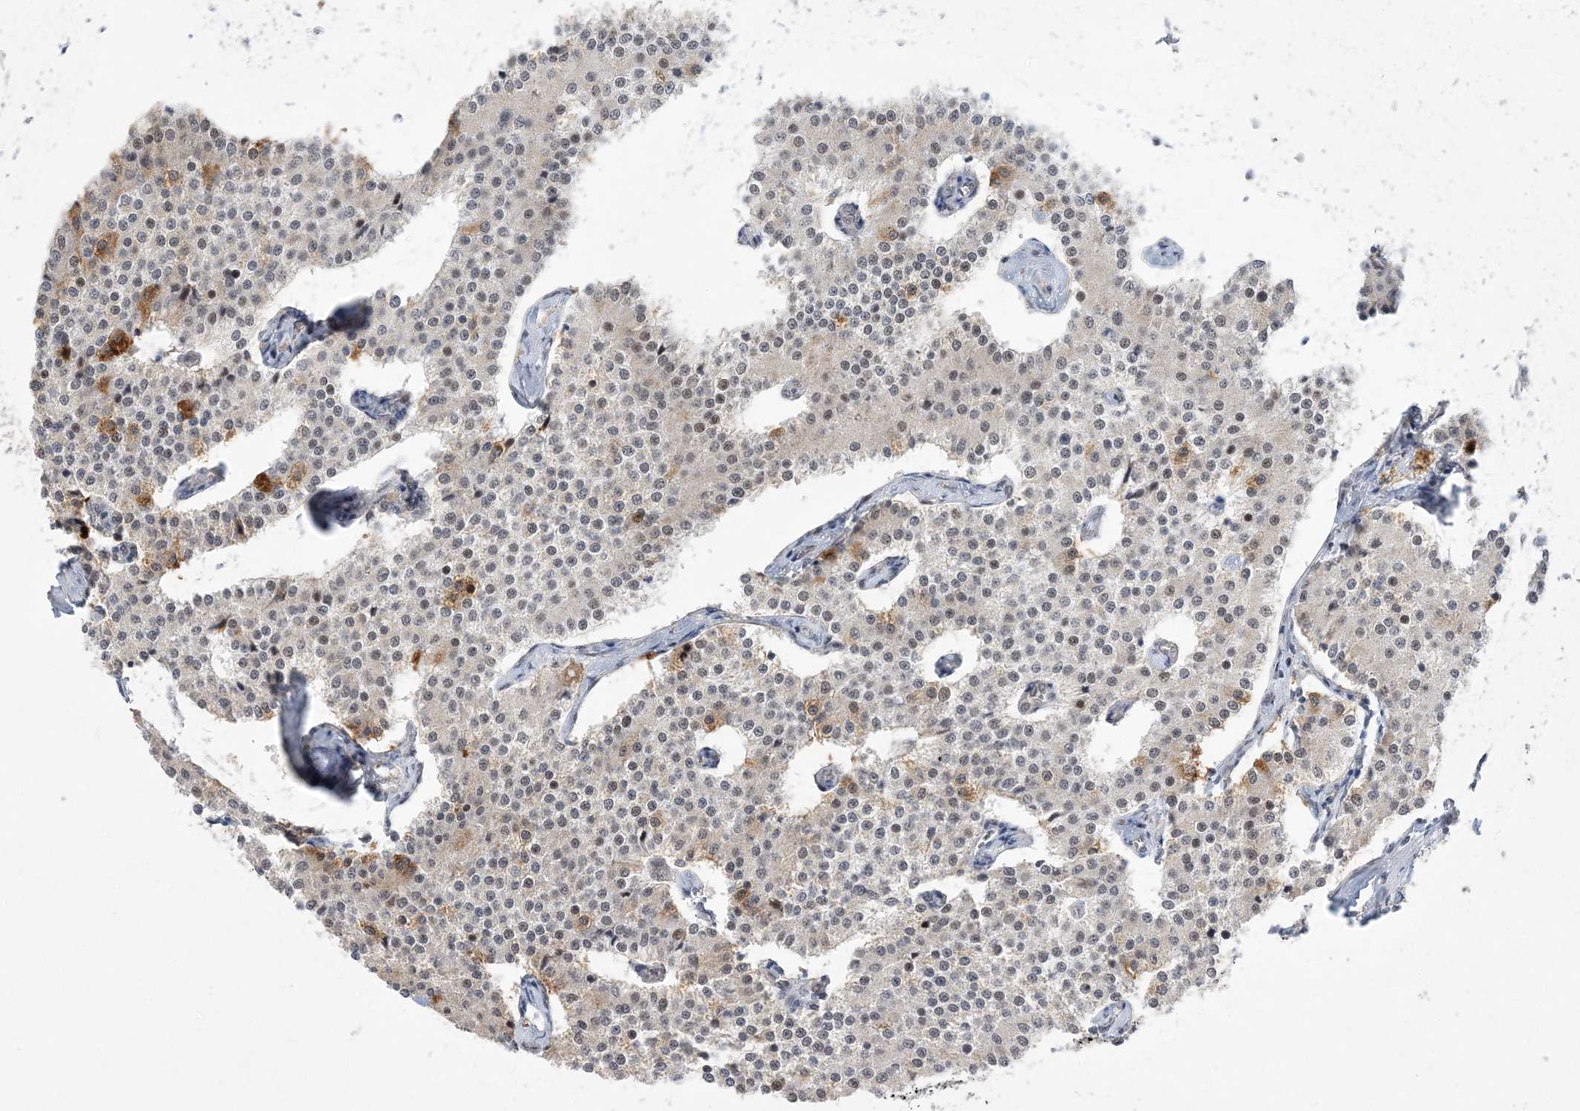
{"staining": {"intensity": "moderate", "quantity": "<25%", "location": "cytoplasmic/membranous"}, "tissue": "carcinoid", "cell_type": "Tumor cells", "image_type": "cancer", "snomed": [{"axis": "morphology", "description": "Carcinoid, malignant, NOS"}, {"axis": "topography", "description": "Colon"}], "caption": "This micrograph demonstrates immunohistochemistry (IHC) staining of malignant carcinoid, with low moderate cytoplasmic/membranous staining in approximately <25% of tumor cells.", "gene": "WAC", "patient": {"sex": "female", "age": 52}}